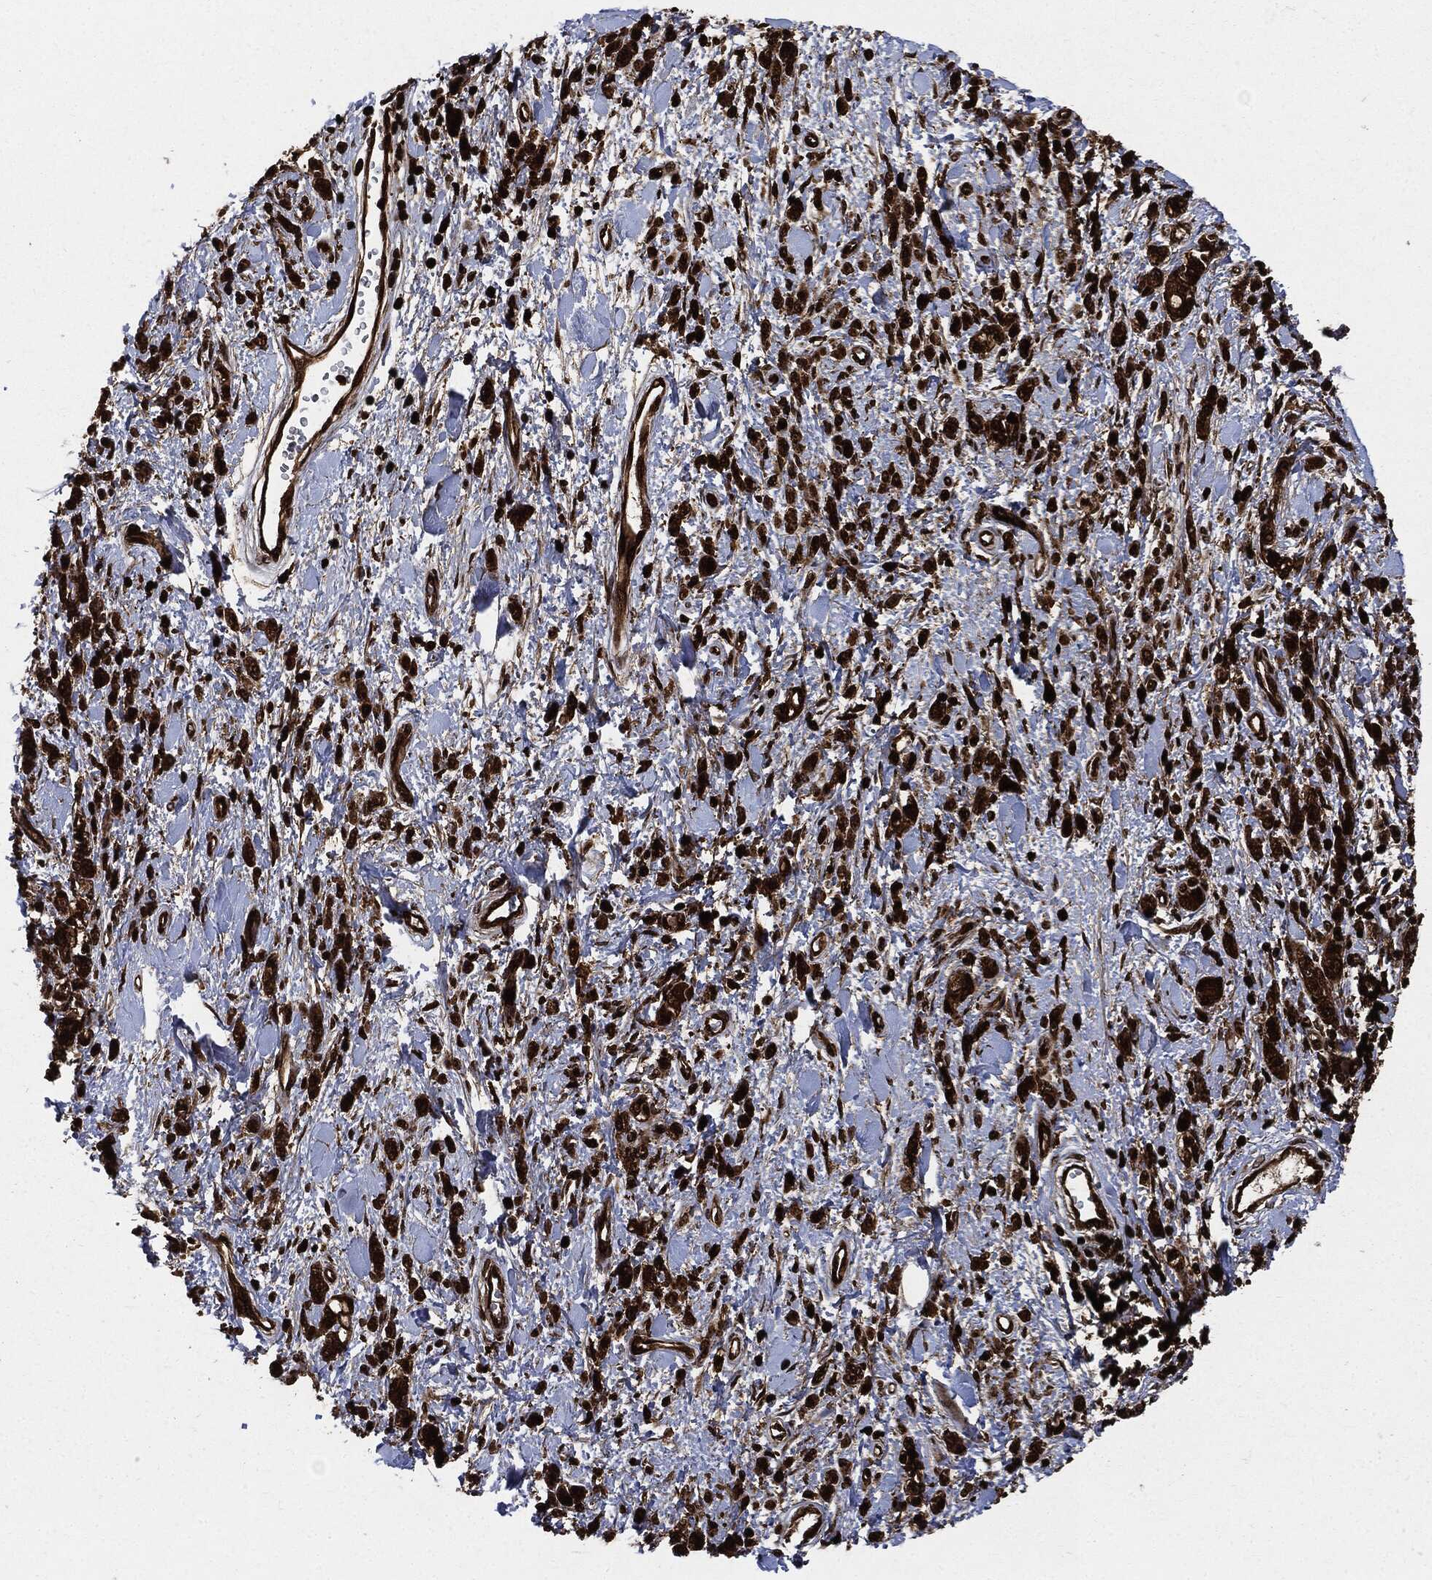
{"staining": {"intensity": "strong", "quantity": ">75%", "location": "cytoplasmic/membranous"}, "tissue": "stomach cancer", "cell_type": "Tumor cells", "image_type": "cancer", "snomed": [{"axis": "morphology", "description": "Adenocarcinoma, NOS"}, {"axis": "topography", "description": "Stomach"}], "caption": "Immunohistochemical staining of stomach adenocarcinoma shows high levels of strong cytoplasmic/membranous expression in approximately >75% of tumor cells. The protein is stained brown, and the nuclei are stained in blue (DAB IHC with brightfield microscopy, high magnification).", "gene": "YWHAB", "patient": {"sex": "male", "age": 77}}